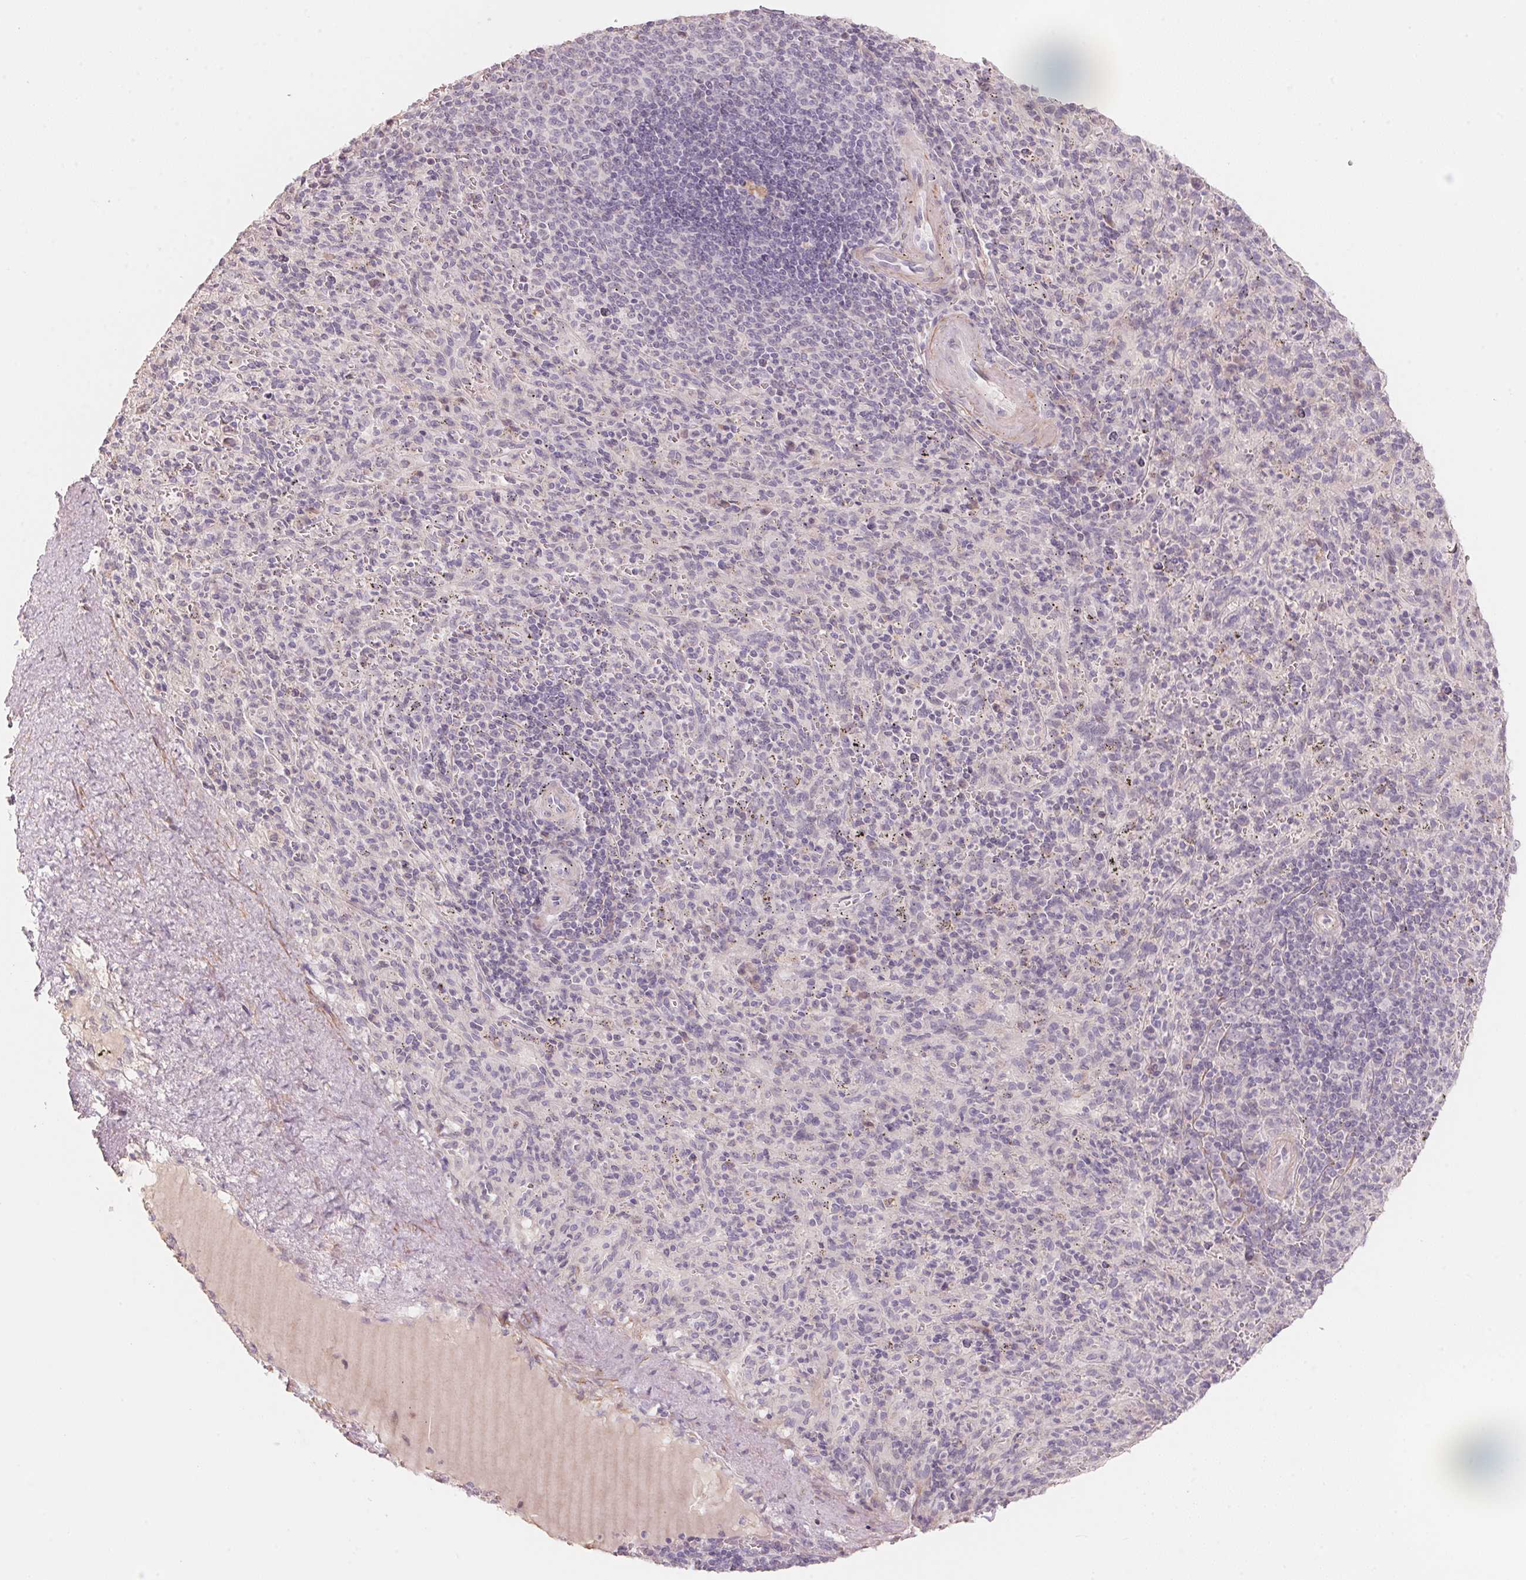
{"staining": {"intensity": "negative", "quantity": "none", "location": "none"}, "tissue": "spleen", "cell_type": "Cells in red pulp", "image_type": "normal", "snomed": [{"axis": "morphology", "description": "Normal tissue, NOS"}, {"axis": "topography", "description": "Spleen"}], "caption": "Immunohistochemistry image of unremarkable spleen: spleen stained with DAB (3,3'-diaminobenzidine) shows no significant protein expression in cells in red pulp.", "gene": "TP53AIP1", "patient": {"sex": "male", "age": 57}}